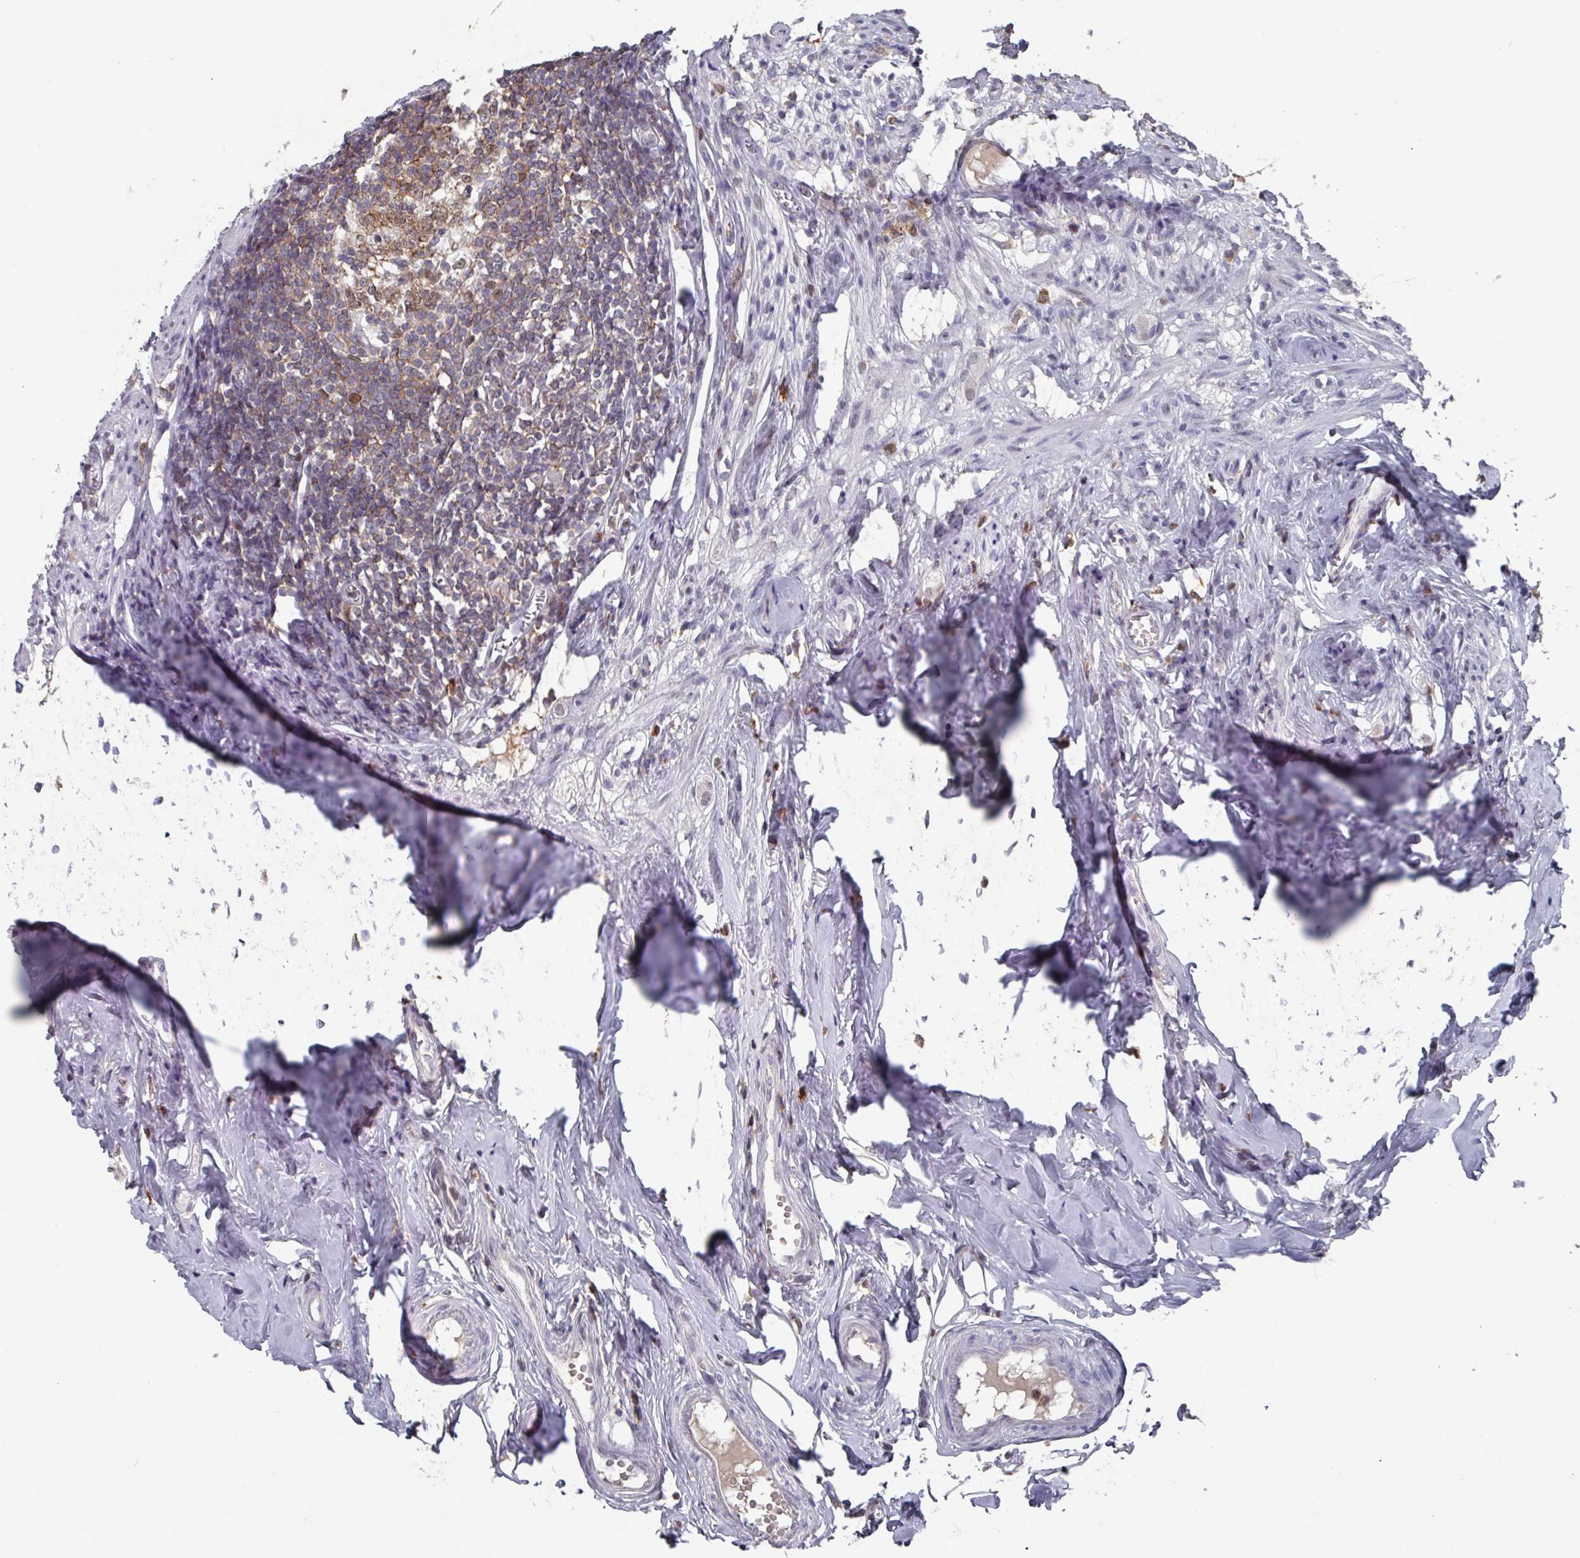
{"staining": {"intensity": "moderate", "quantity": ">75%", "location": "cytoplasmic/membranous"}, "tissue": "appendix", "cell_type": "Lymphoid tissue", "image_type": "normal", "snomed": [{"axis": "morphology", "description": "Normal tissue, NOS"}, {"axis": "topography", "description": "Appendix"}], "caption": "A brown stain highlights moderate cytoplasmic/membranous staining of a protein in lymphoid tissue of normal human appendix. (Brightfield microscopy of DAB IHC at high magnification).", "gene": "PRRX1", "patient": {"sex": "female", "age": 51}}